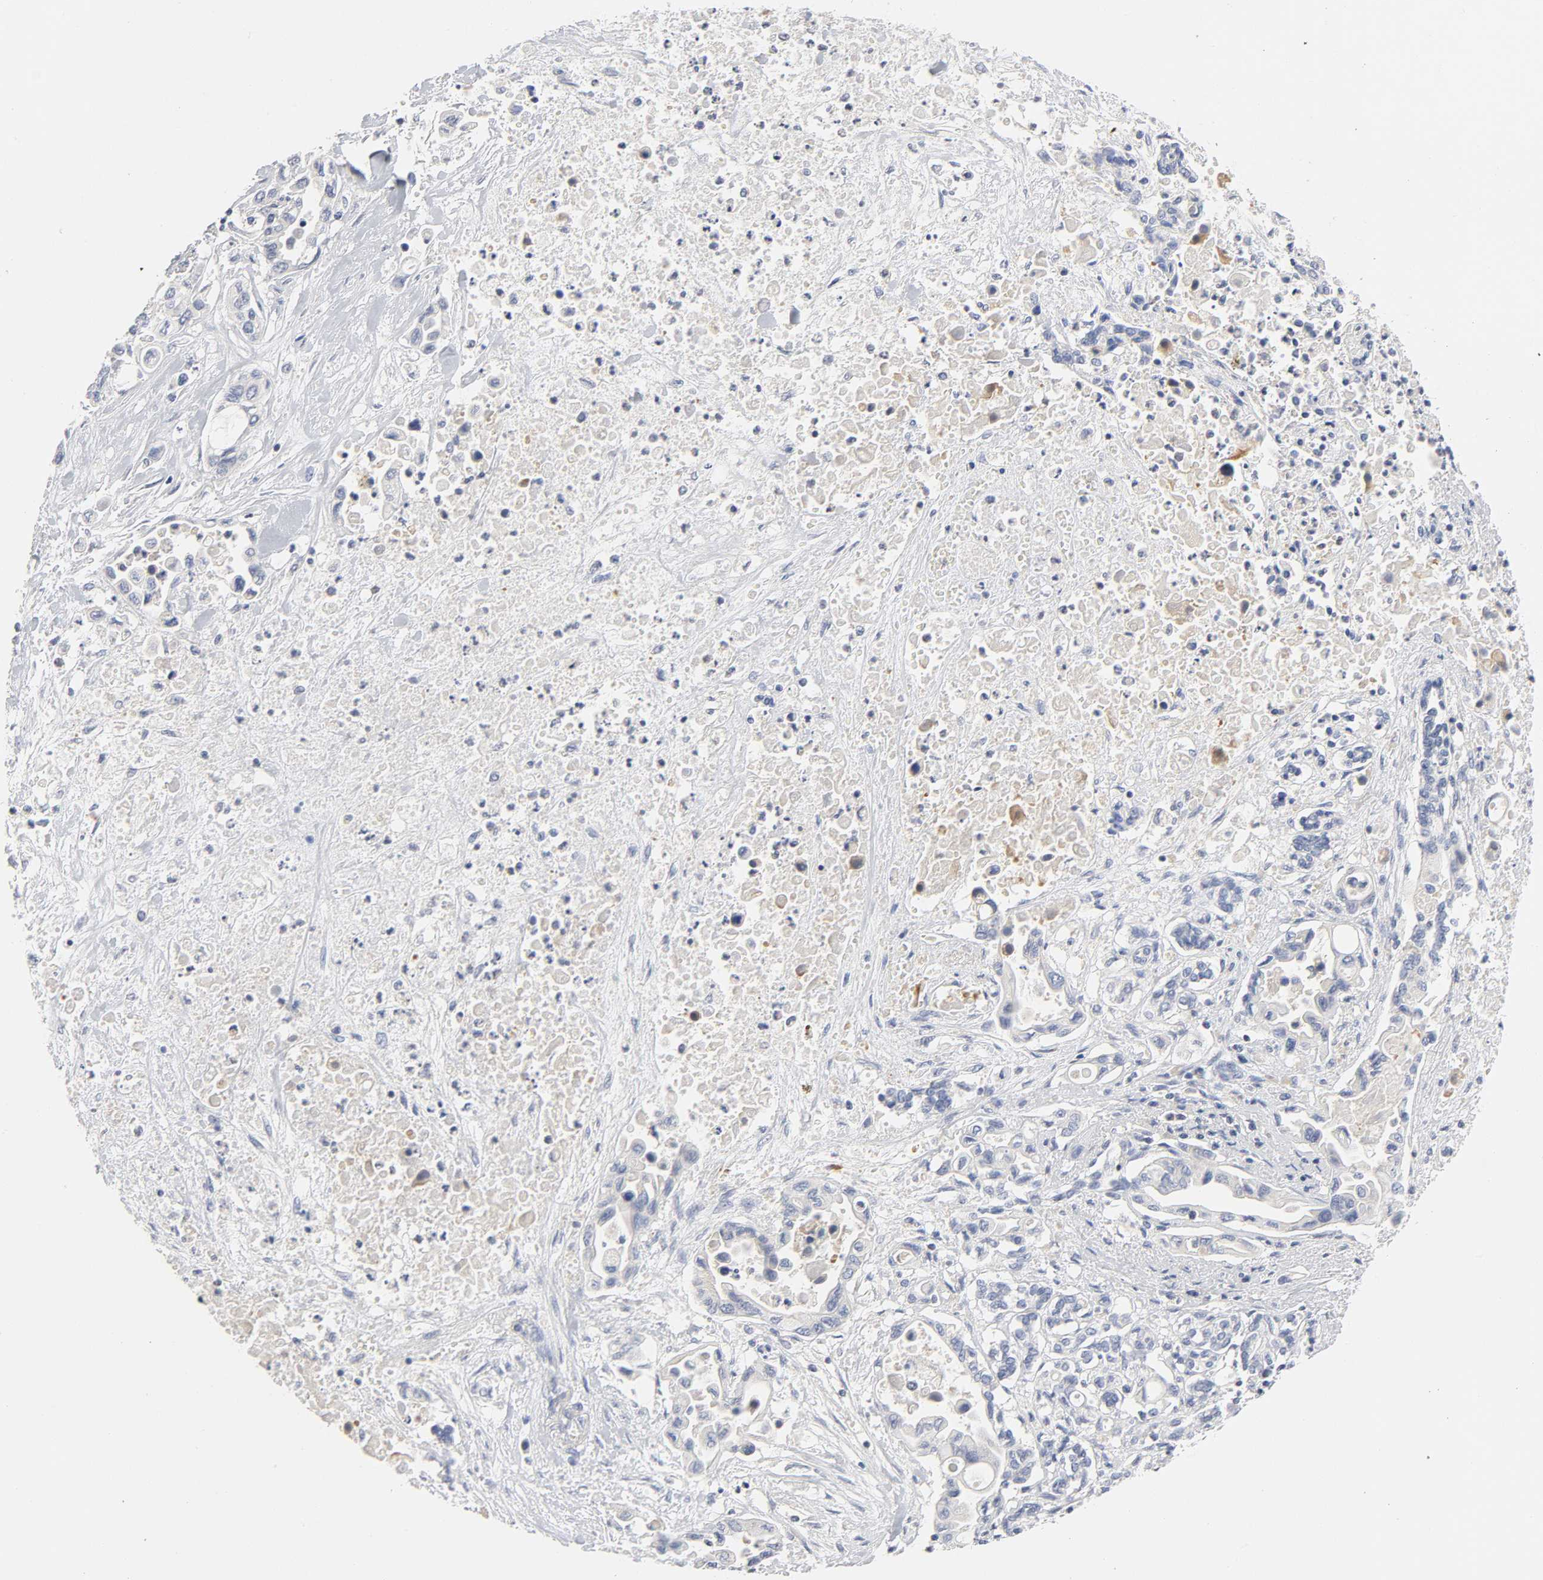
{"staining": {"intensity": "negative", "quantity": "none", "location": "none"}, "tissue": "pancreatic cancer", "cell_type": "Tumor cells", "image_type": "cancer", "snomed": [{"axis": "morphology", "description": "Adenocarcinoma, NOS"}, {"axis": "topography", "description": "Pancreas"}], "caption": "Micrograph shows no protein expression in tumor cells of pancreatic cancer tissue. (Immunohistochemistry (ihc), brightfield microscopy, high magnification).", "gene": "ROCK1", "patient": {"sex": "female", "age": 57}}